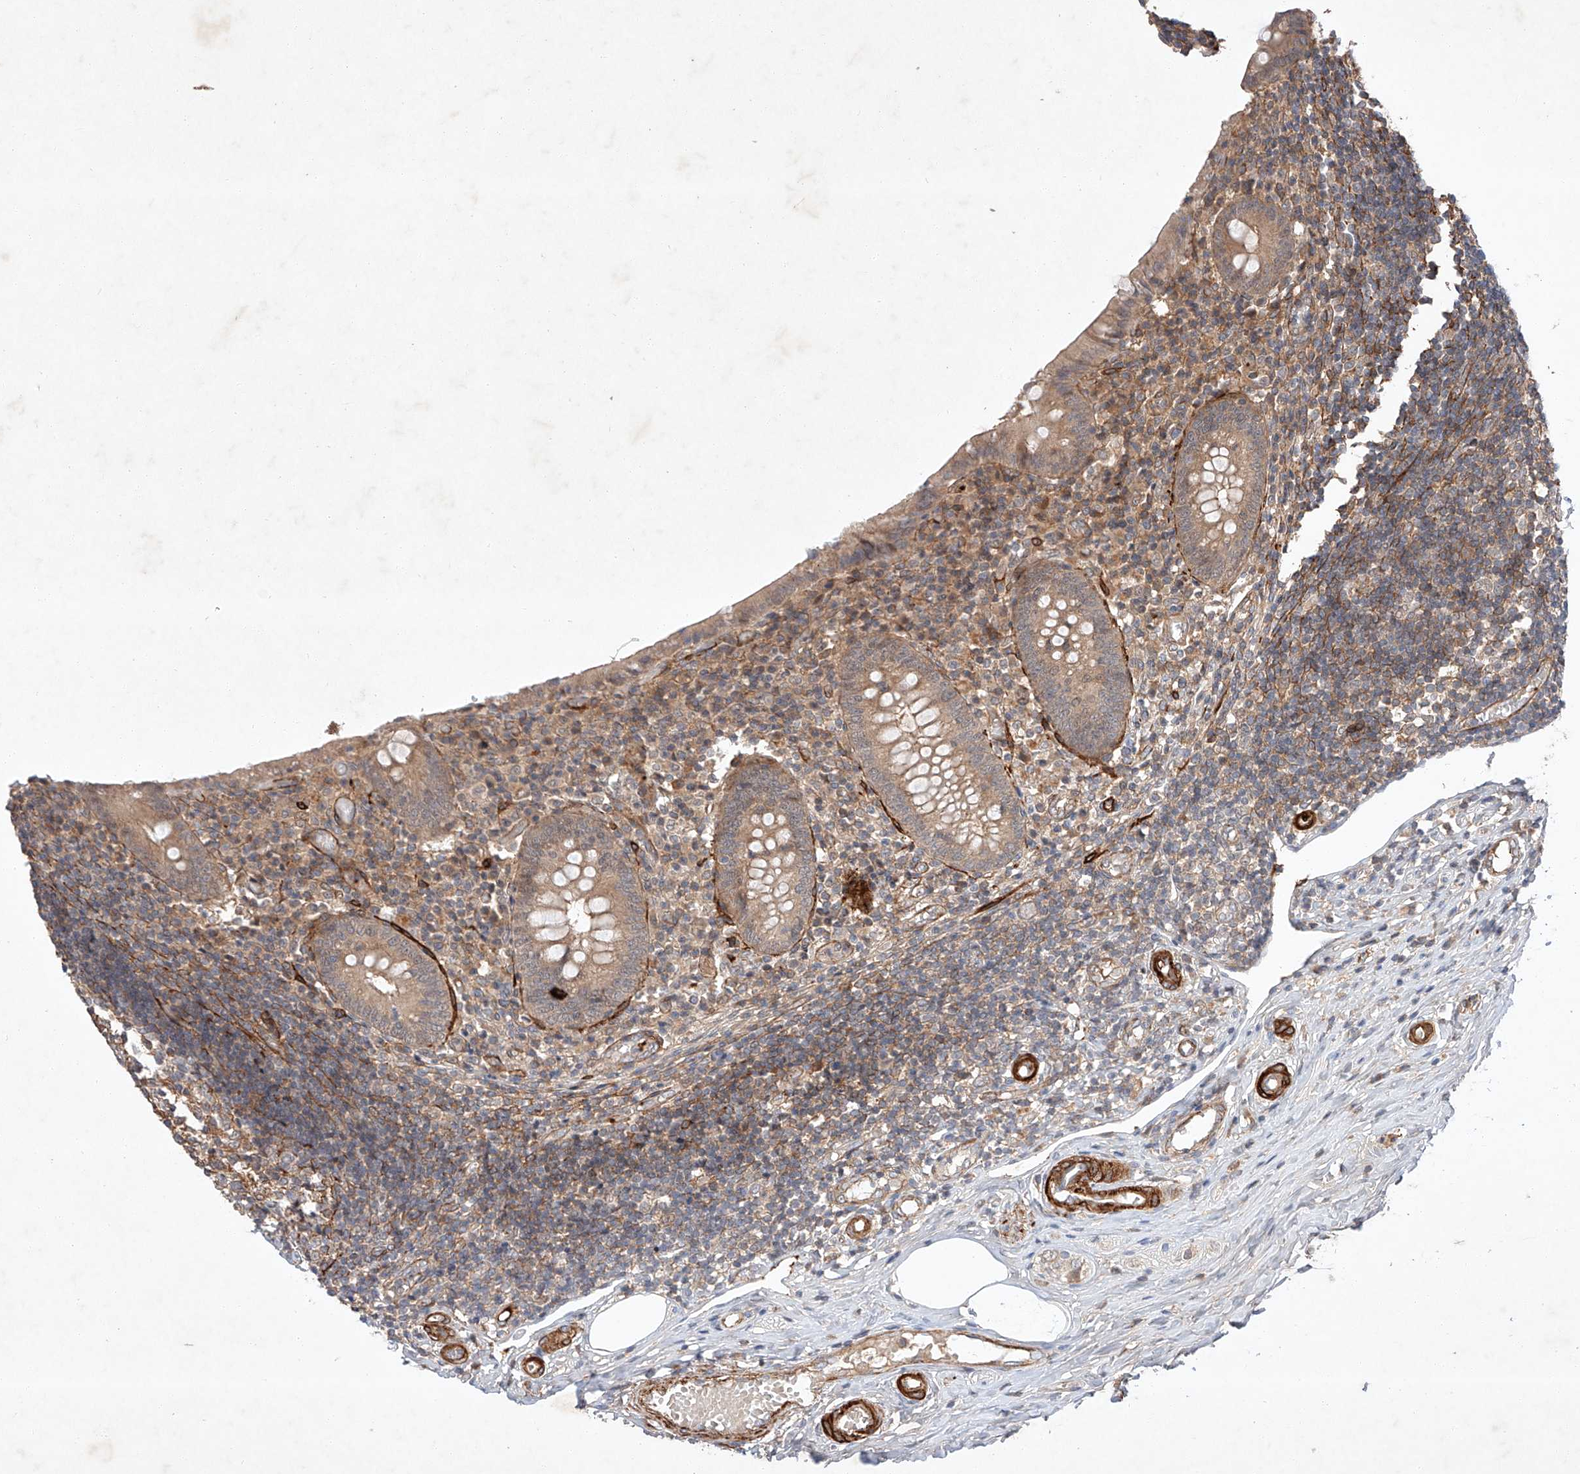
{"staining": {"intensity": "weak", "quantity": "25%-75%", "location": "cytoplasmic/membranous"}, "tissue": "appendix", "cell_type": "Glandular cells", "image_type": "normal", "snomed": [{"axis": "morphology", "description": "Normal tissue, NOS"}, {"axis": "topography", "description": "Appendix"}], "caption": "Immunohistochemical staining of normal appendix reveals low levels of weak cytoplasmic/membranous positivity in about 25%-75% of glandular cells. (Brightfield microscopy of DAB IHC at high magnification).", "gene": "ARHGAP33", "patient": {"sex": "female", "age": 17}}